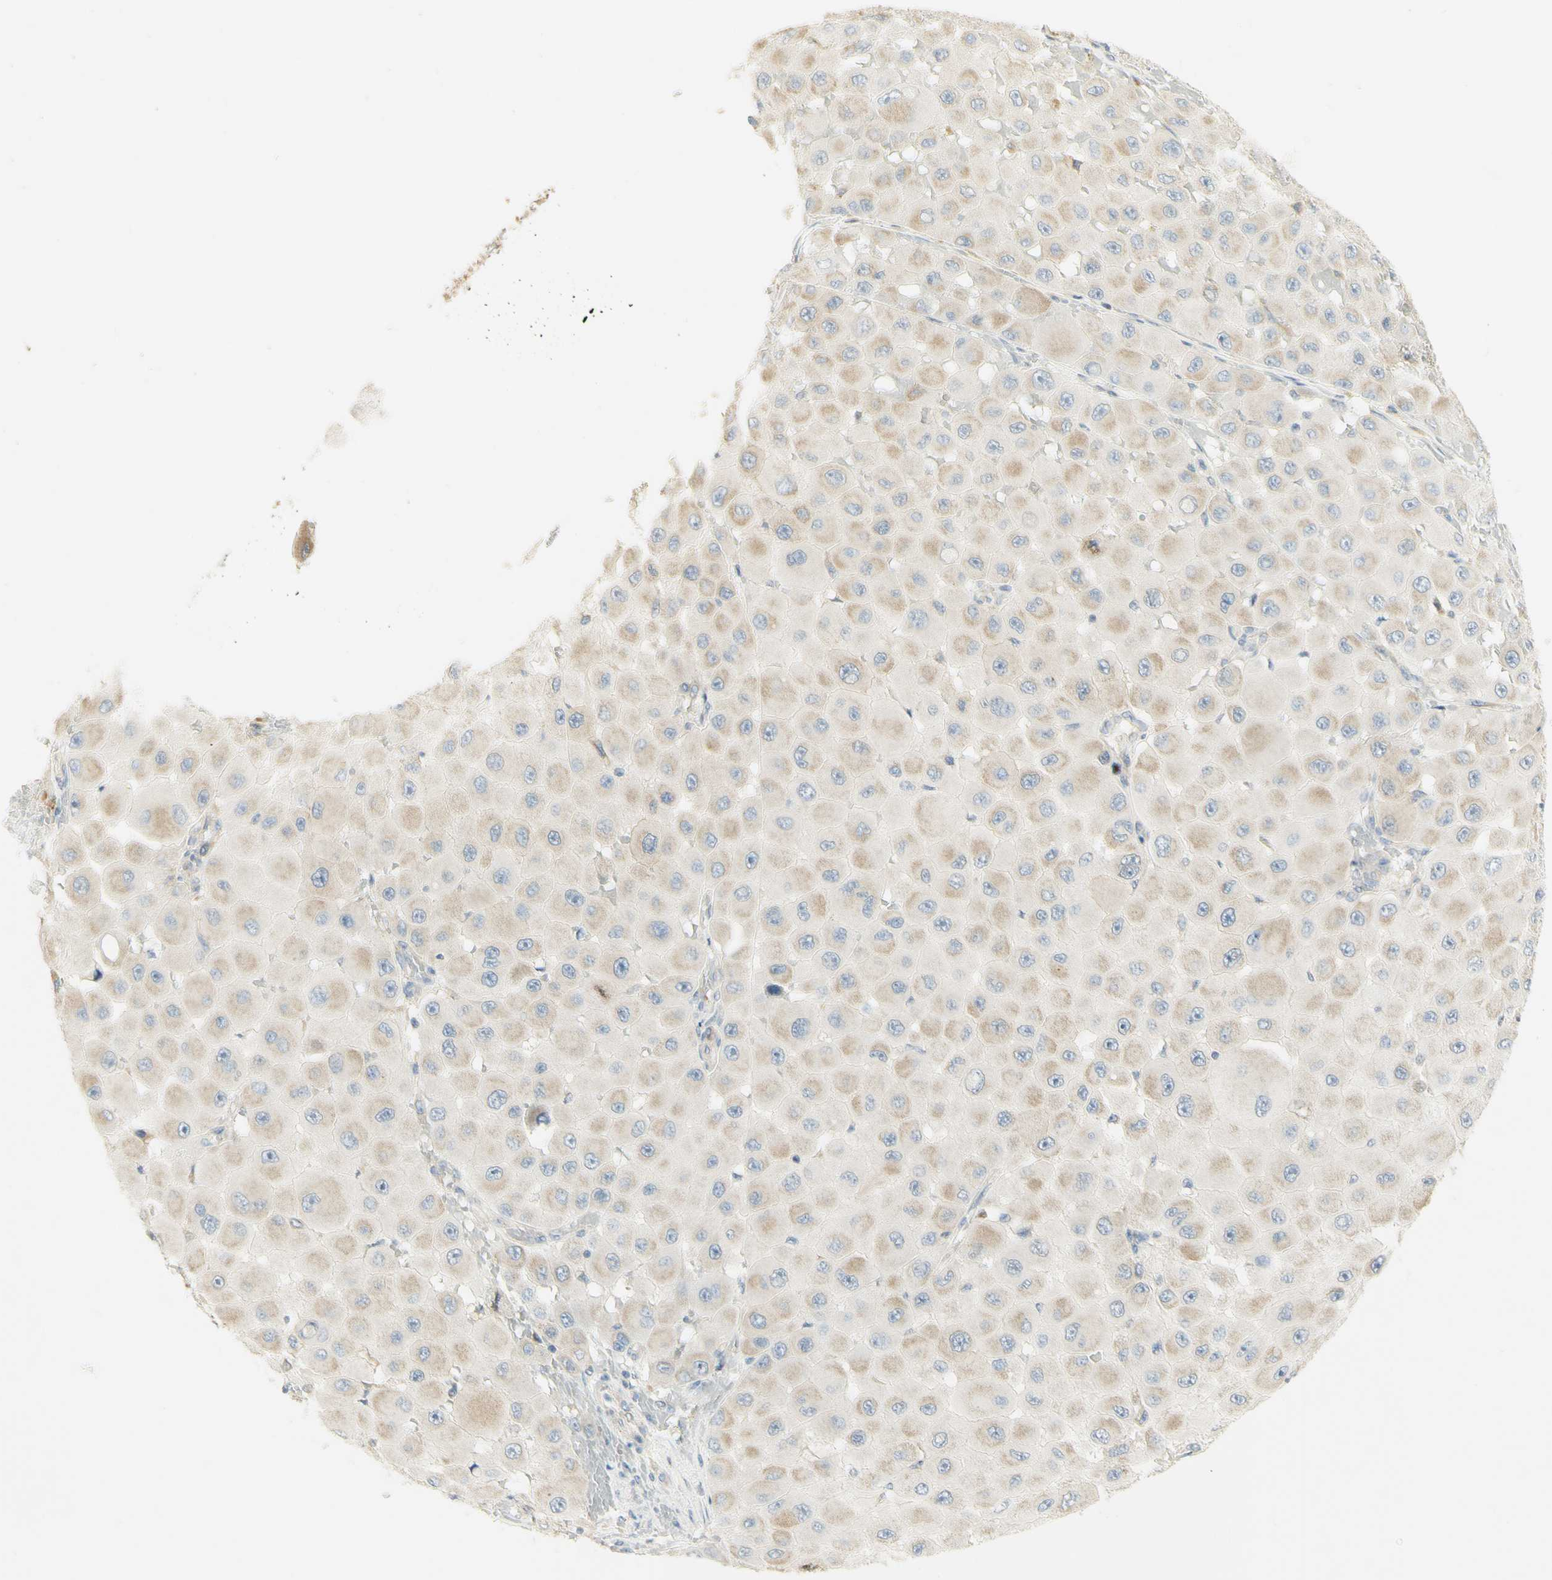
{"staining": {"intensity": "weak", "quantity": ">75%", "location": "cytoplasmic/membranous"}, "tissue": "melanoma", "cell_type": "Tumor cells", "image_type": "cancer", "snomed": [{"axis": "morphology", "description": "Malignant melanoma, NOS"}, {"axis": "topography", "description": "Skin"}], "caption": "The micrograph demonstrates immunohistochemical staining of malignant melanoma. There is weak cytoplasmic/membranous staining is present in about >75% of tumor cells.", "gene": "KIF11", "patient": {"sex": "female", "age": 81}}